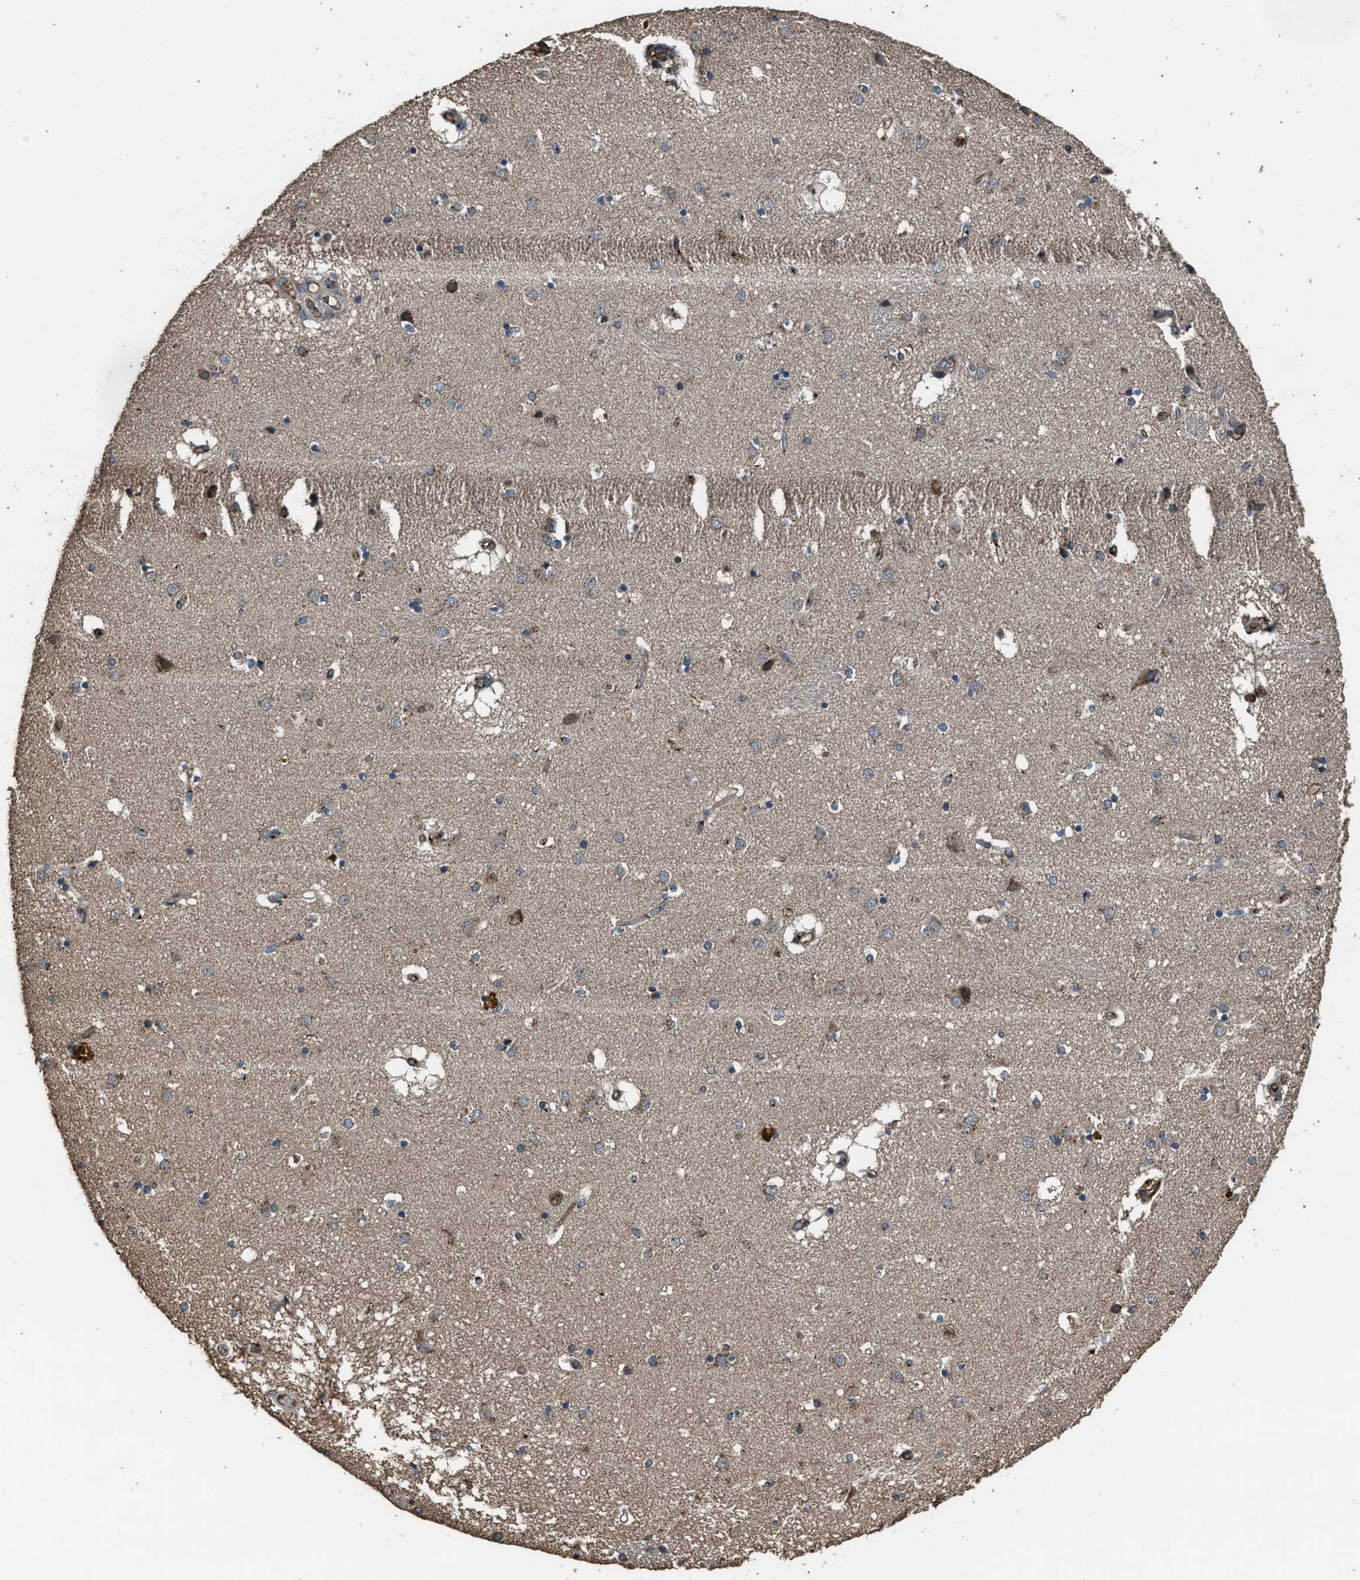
{"staining": {"intensity": "moderate", "quantity": "25%-75%", "location": "cytoplasmic/membranous"}, "tissue": "caudate", "cell_type": "Glial cells", "image_type": "normal", "snomed": [{"axis": "morphology", "description": "Normal tissue, NOS"}, {"axis": "topography", "description": "Lateral ventricle wall"}], "caption": "Protein analysis of unremarkable caudate shows moderate cytoplasmic/membranous positivity in approximately 25%-75% of glial cells.", "gene": "SLC38A10", "patient": {"sex": "male", "age": 70}}